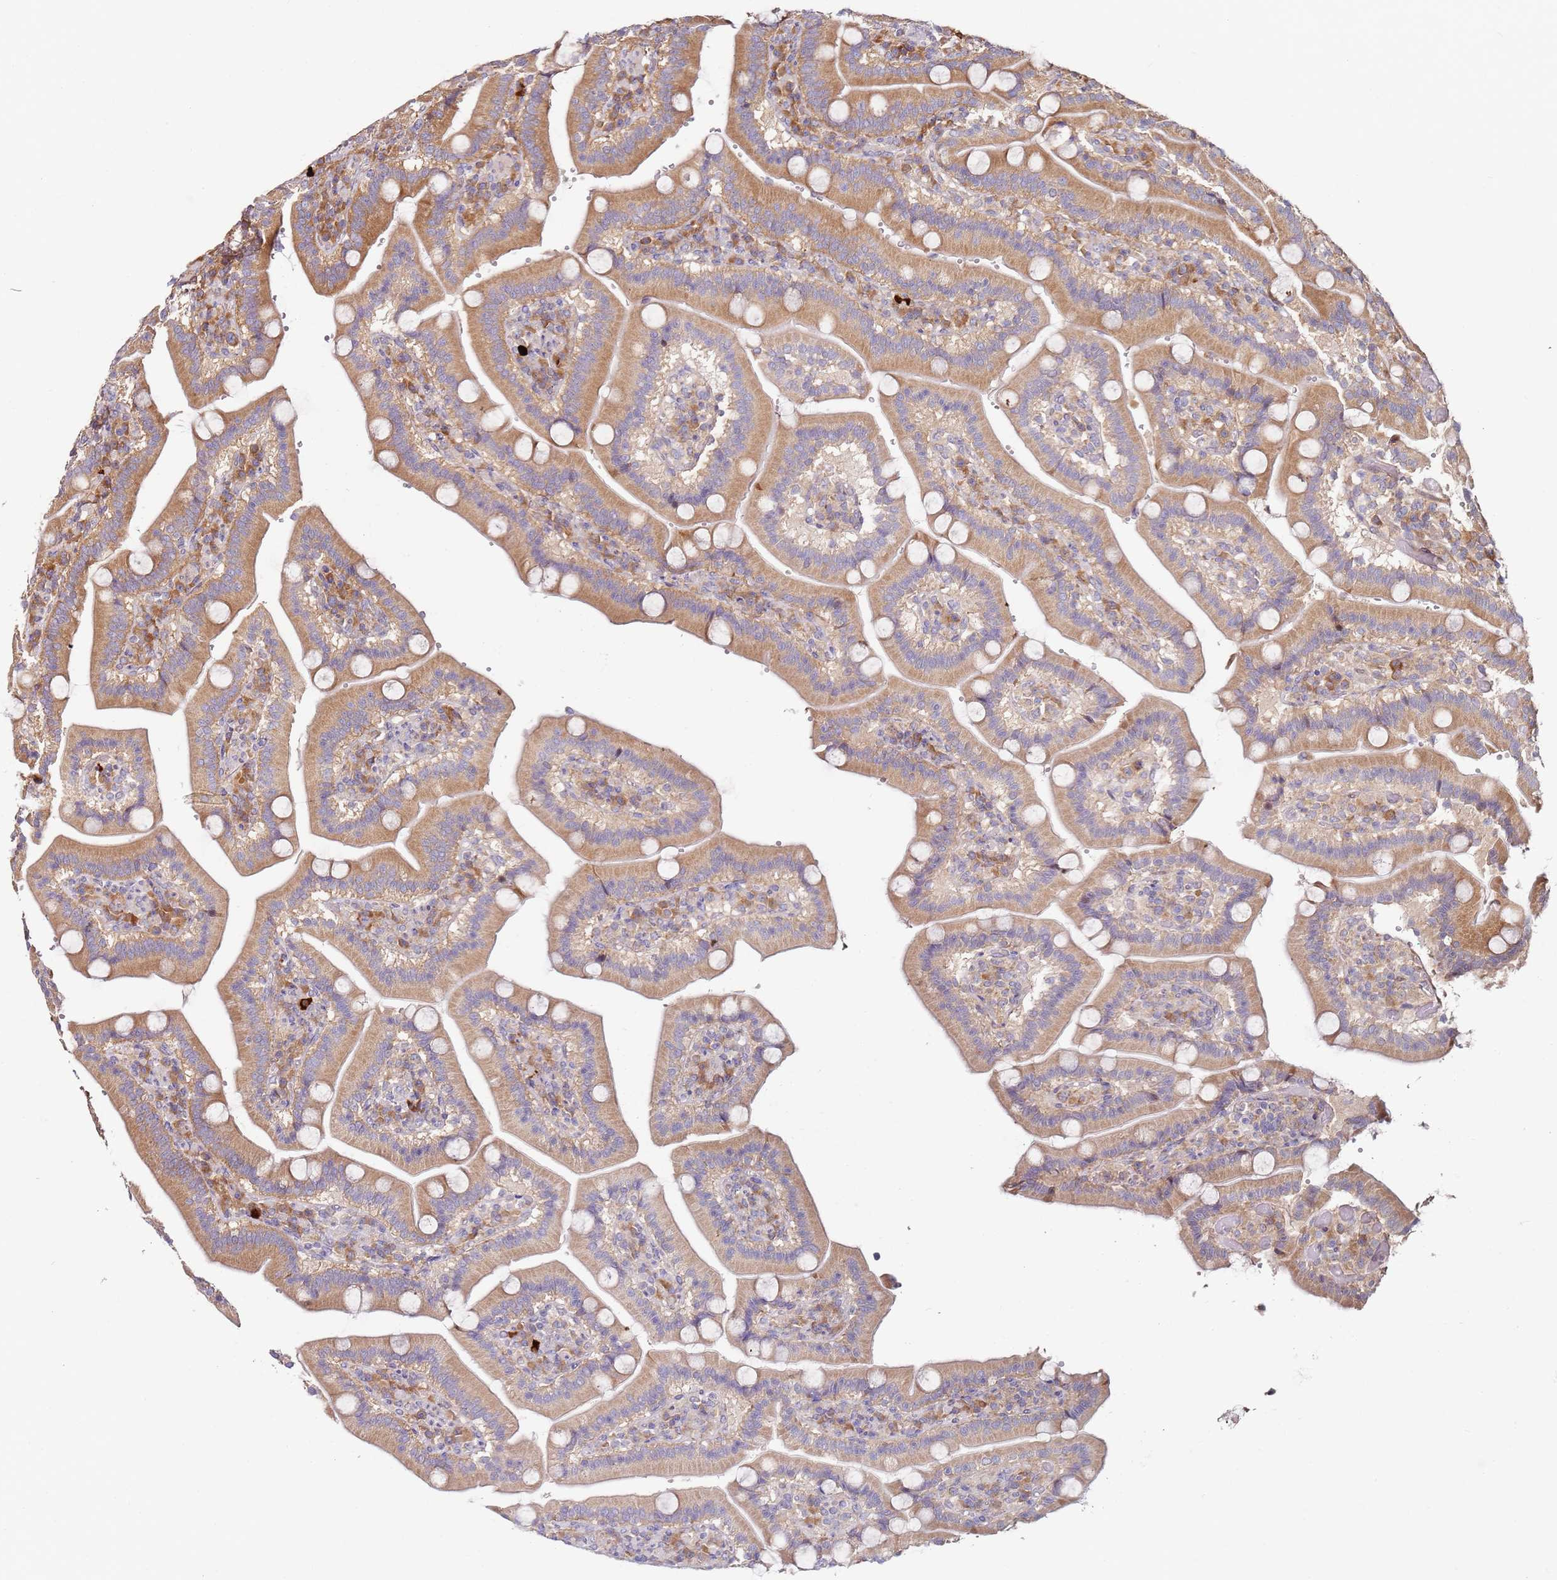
{"staining": {"intensity": "moderate", "quantity": ">75%", "location": "cytoplasmic/membranous"}, "tissue": "duodenum", "cell_type": "Glandular cells", "image_type": "normal", "snomed": [{"axis": "morphology", "description": "Normal tissue, NOS"}, {"axis": "topography", "description": "Duodenum"}], "caption": "Human duodenum stained with a brown dye reveals moderate cytoplasmic/membranous positive expression in approximately >75% of glandular cells.", "gene": "RPS3A", "patient": {"sex": "female", "age": 62}}